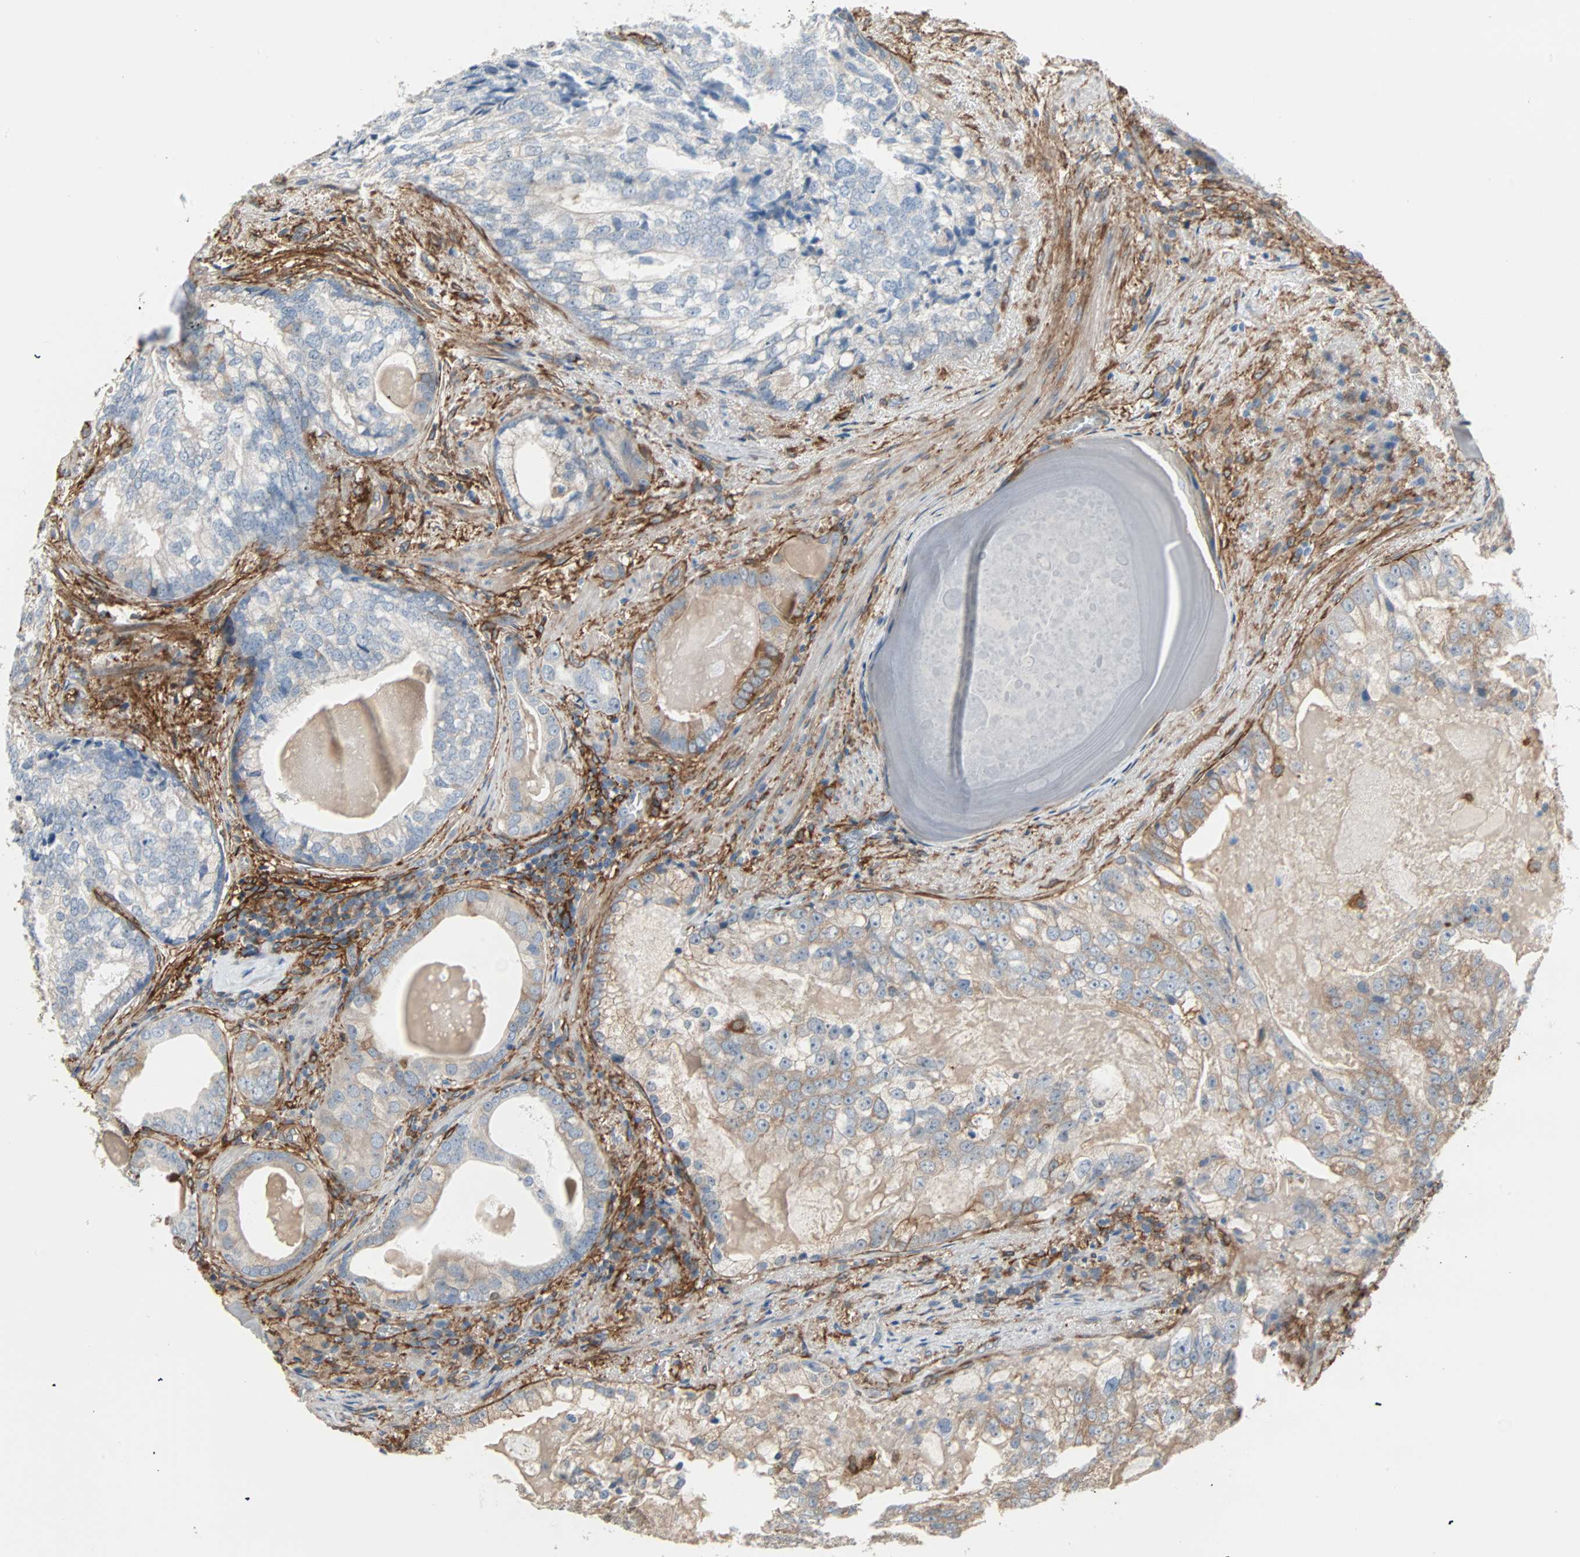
{"staining": {"intensity": "weak", "quantity": "<25%", "location": "cytoplasmic/membranous"}, "tissue": "prostate cancer", "cell_type": "Tumor cells", "image_type": "cancer", "snomed": [{"axis": "morphology", "description": "Adenocarcinoma, High grade"}, {"axis": "topography", "description": "Prostate"}], "caption": "Immunohistochemistry micrograph of prostate adenocarcinoma (high-grade) stained for a protein (brown), which shows no expression in tumor cells.", "gene": "EPB41L2", "patient": {"sex": "male", "age": 66}}